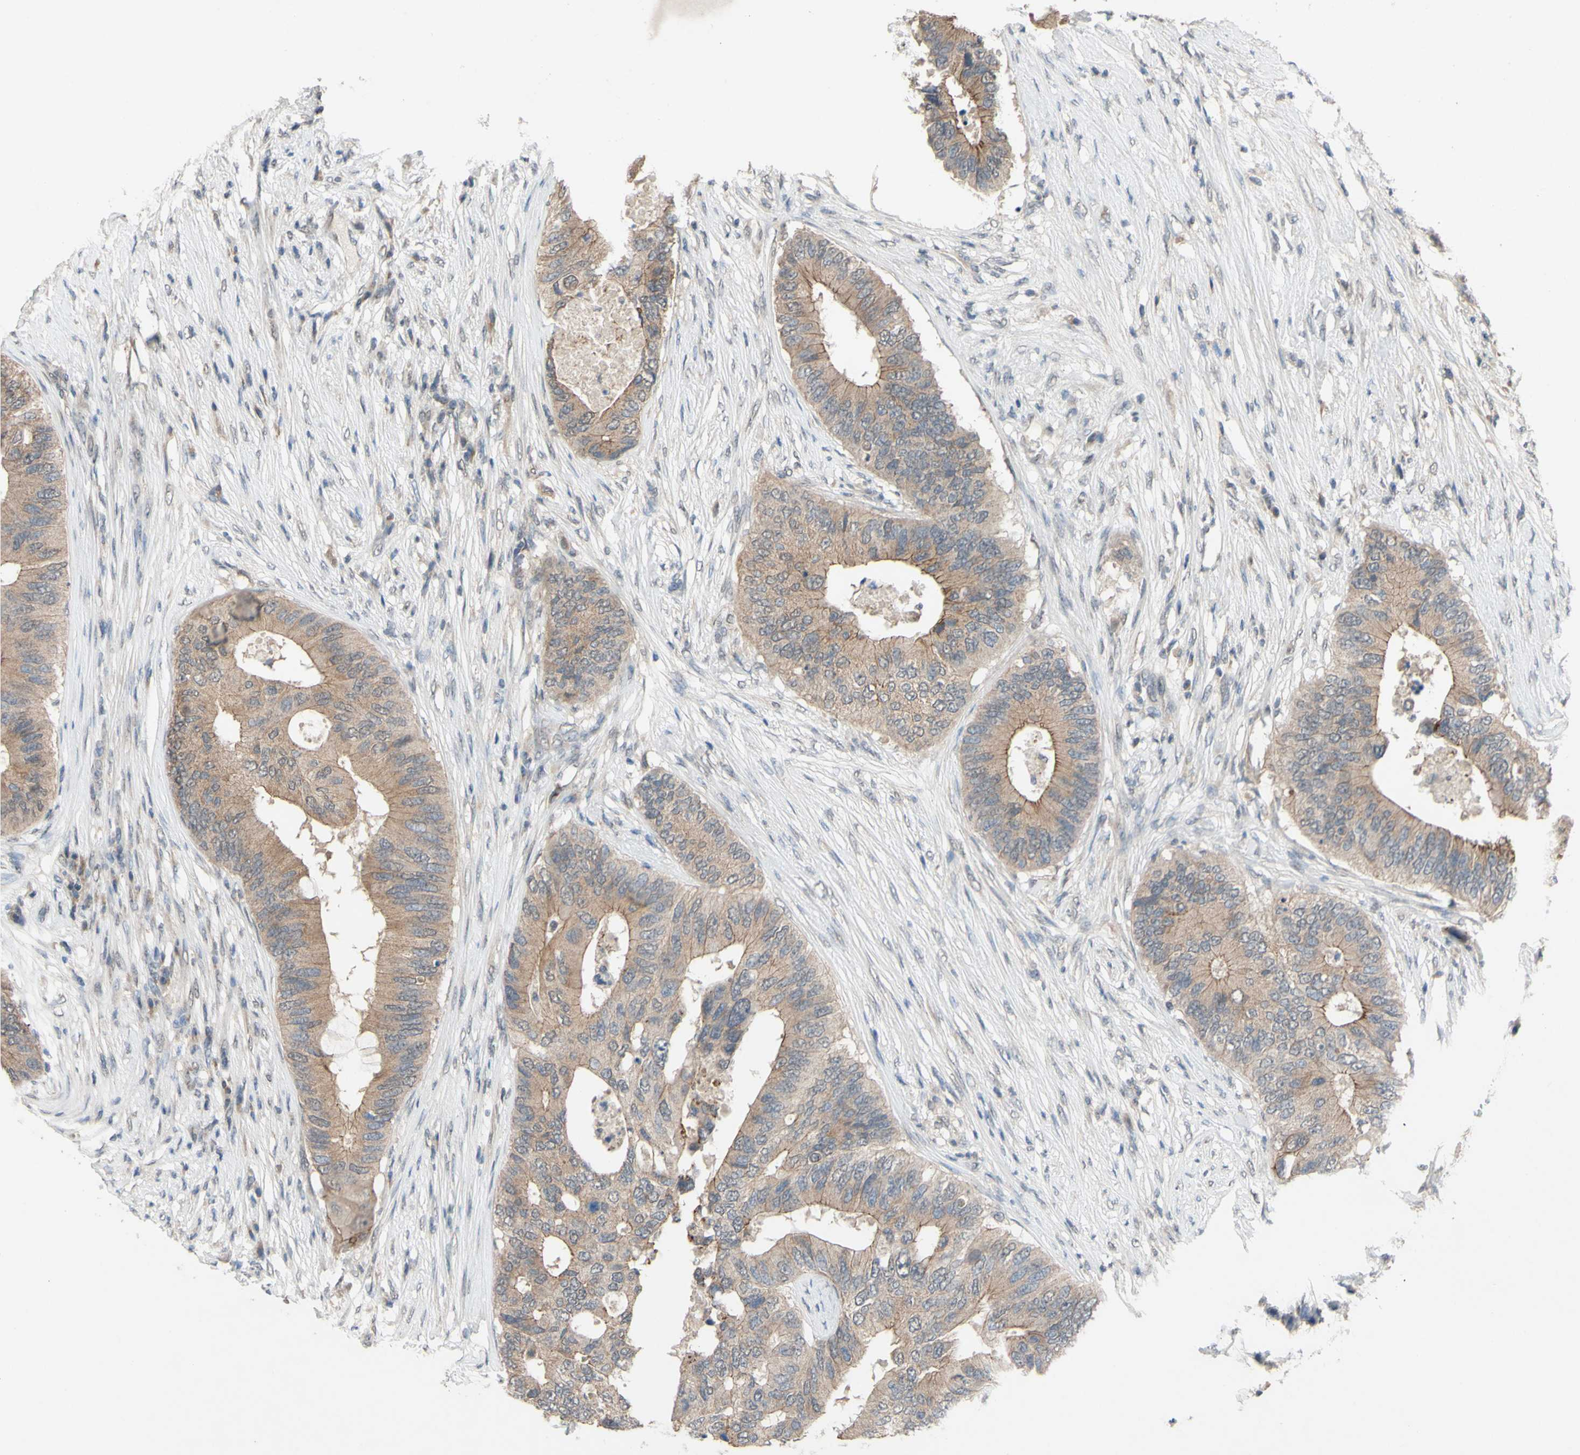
{"staining": {"intensity": "moderate", "quantity": ">75%", "location": "cytoplasmic/membranous"}, "tissue": "colorectal cancer", "cell_type": "Tumor cells", "image_type": "cancer", "snomed": [{"axis": "morphology", "description": "Adenocarcinoma, NOS"}, {"axis": "topography", "description": "Colon"}], "caption": "Protein expression analysis of colorectal cancer (adenocarcinoma) demonstrates moderate cytoplasmic/membranous positivity in about >75% of tumor cells.", "gene": "CDCP1", "patient": {"sex": "male", "age": 71}}